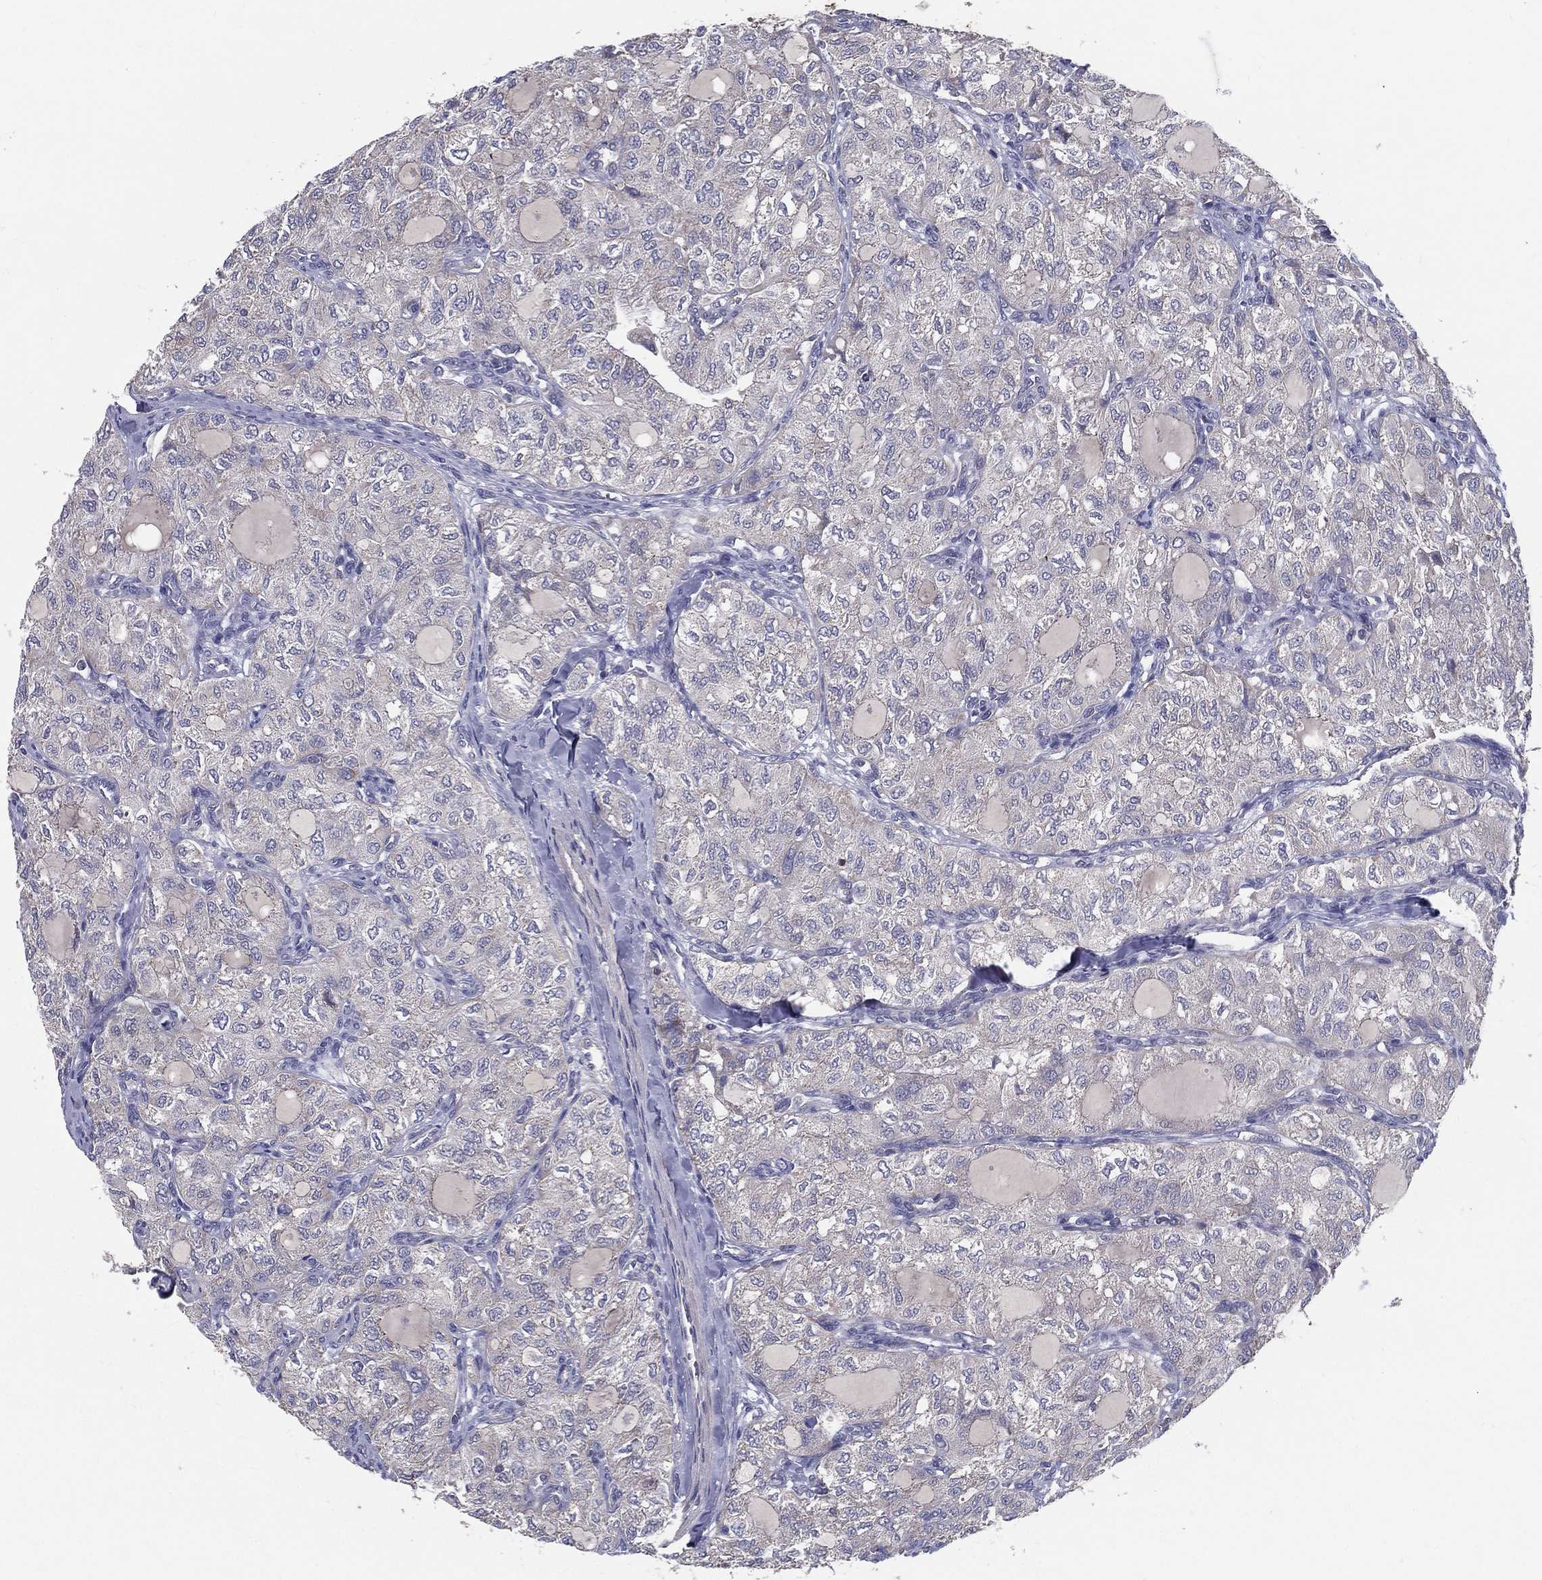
{"staining": {"intensity": "negative", "quantity": "none", "location": "none"}, "tissue": "thyroid cancer", "cell_type": "Tumor cells", "image_type": "cancer", "snomed": [{"axis": "morphology", "description": "Follicular adenoma carcinoma, NOS"}, {"axis": "topography", "description": "Thyroid gland"}], "caption": "High power microscopy micrograph of an IHC micrograph of thyroid follicular adenoma carcinoma, revealing no significant expression in tumor cells.", "gene": "PCSK1", "patient": {"sex": "male", "age": 75}}